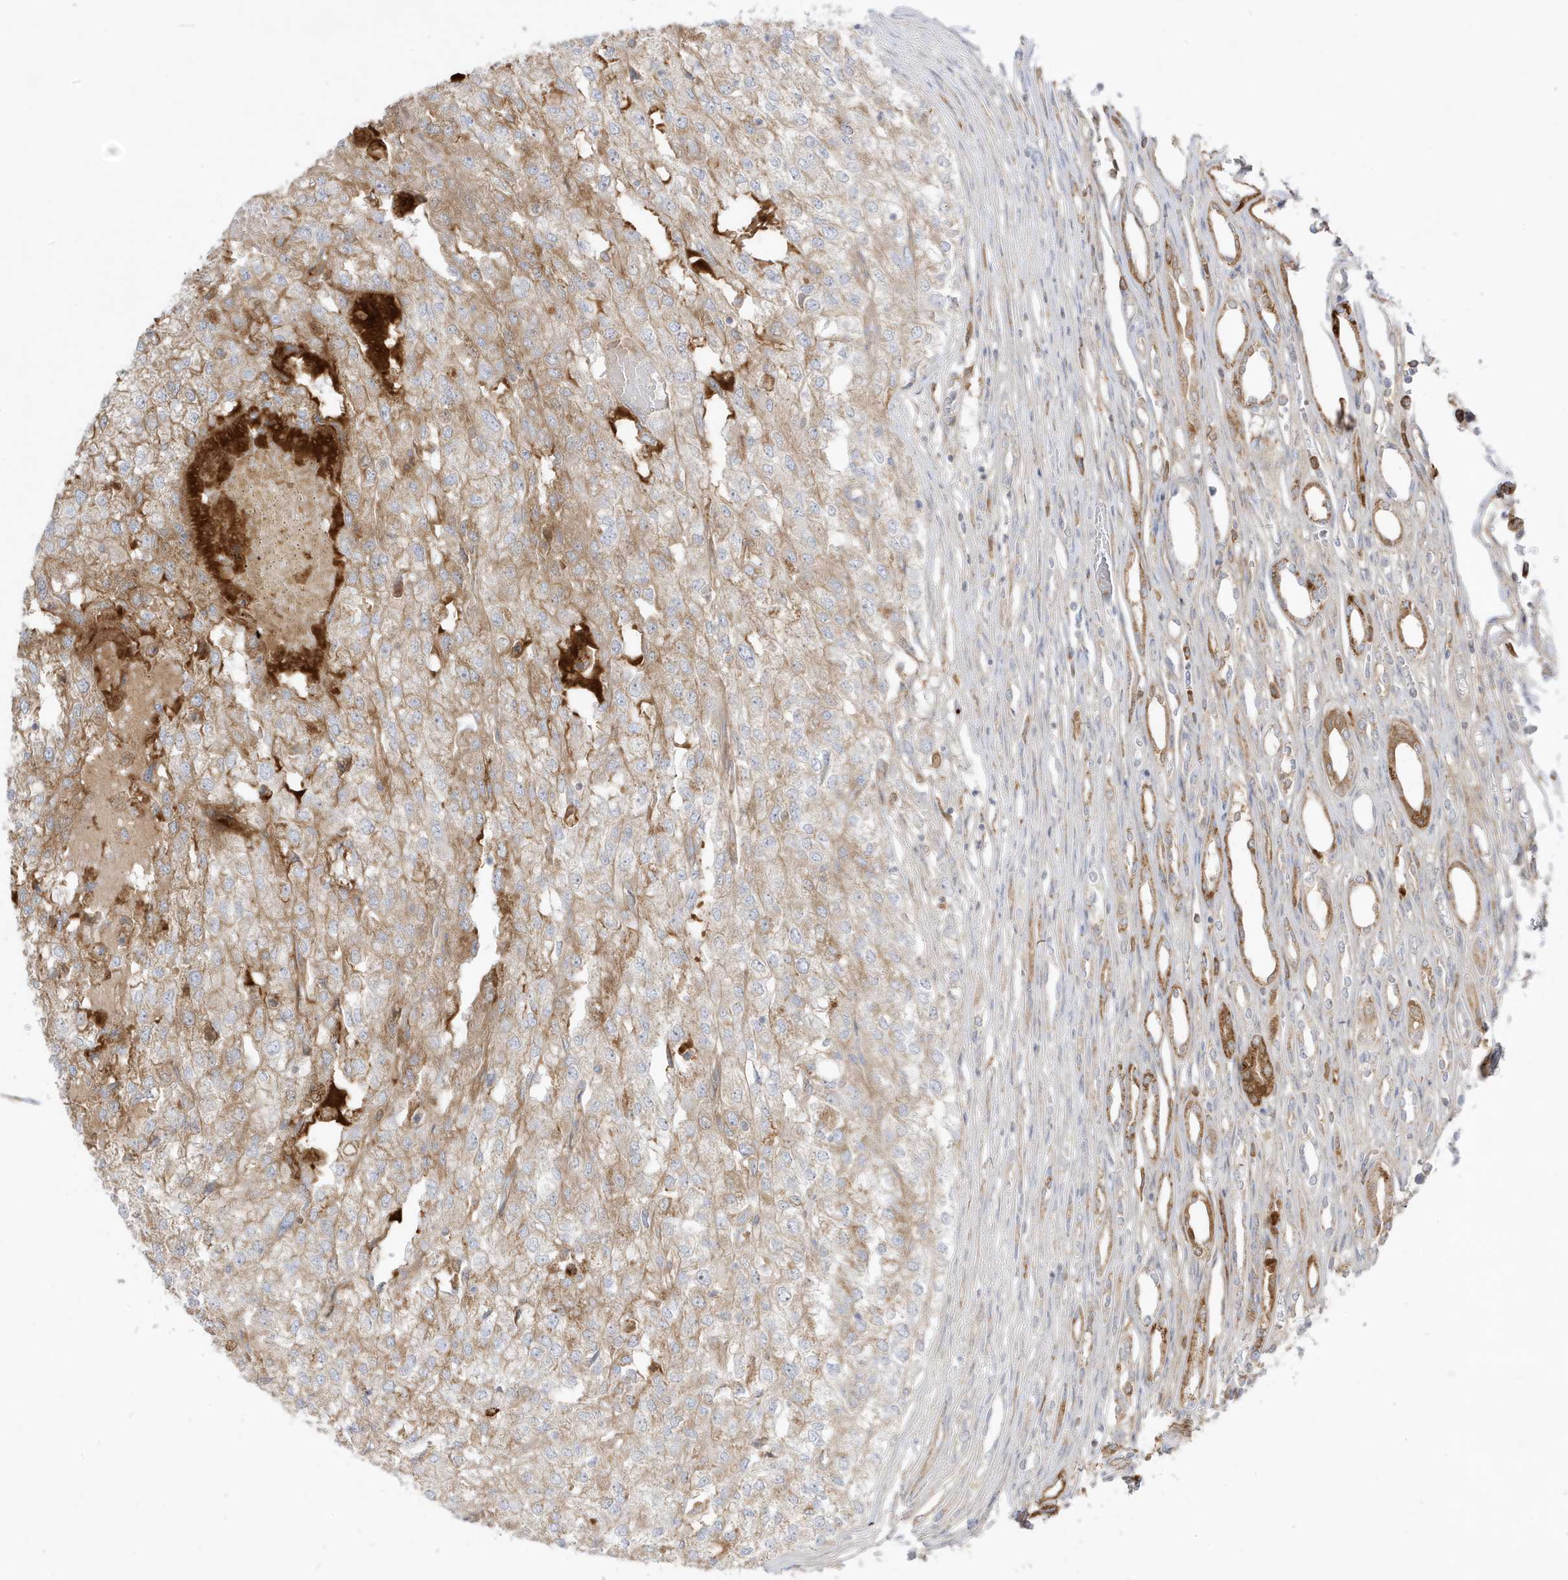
{"staining": {"intensity": "weak", "quantity": "25%-75%", "location": "cytoplasmic/membranous"}, "tissue": "renal cancer", "cell_type": "Tumor cells", "image_type": "cancer", "snomed": [{"axis": "morphology", "description": "Adenocarcinoma, NOS"}, {"axis": "topography", "description": "Kidney"}], "caption": "This is an image of IHC staining of adenocarcinoma (renal), which shows weak staining in the cytoplasmic/membranous of tumor cells.", "gene": "IFT57", "patient": {"sex": "female", "age": 54}}